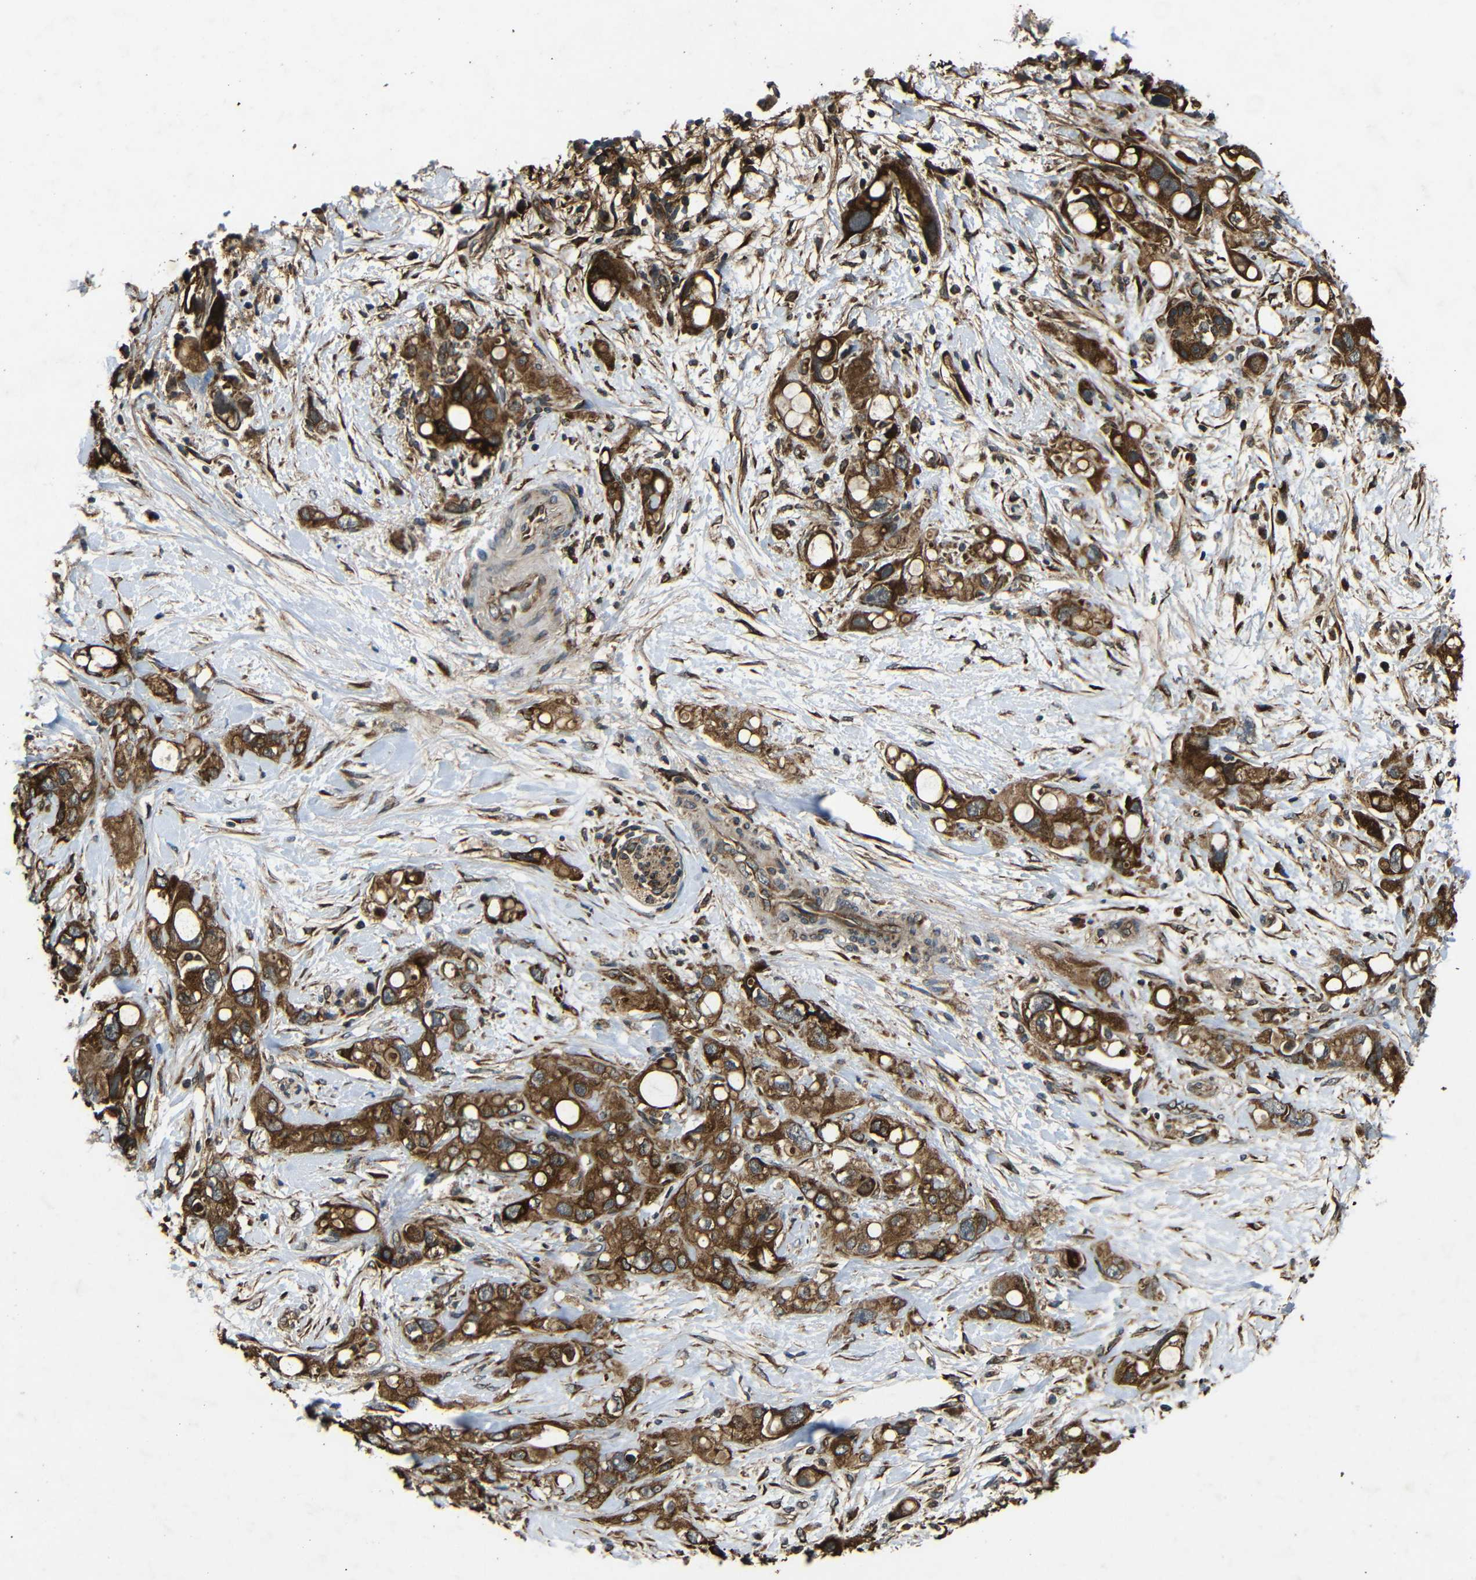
{"staining": {"intensity": "strong", "quantity": ">75%", "location": "cytoplasmic/membranous"}, "tissue": "pancreatic cancer", "cell_type": "Tumor cells", "image_type": "cancer", "snomed": [{"axis": "morphology", "description": "Adenocarcinoma, NOS"}, {"axis": "topography", "description": "Pancreas"}], "caption": "The photomicrograph displays immunohistochemical staining of pancreatic cancer (adenocarcinoma). There is strong cytoplasmic/membranous positivity is identified in about >75% of tumor cells.", "gene": "TRPC1", "patient": {"sex": "female", "age": 56}}